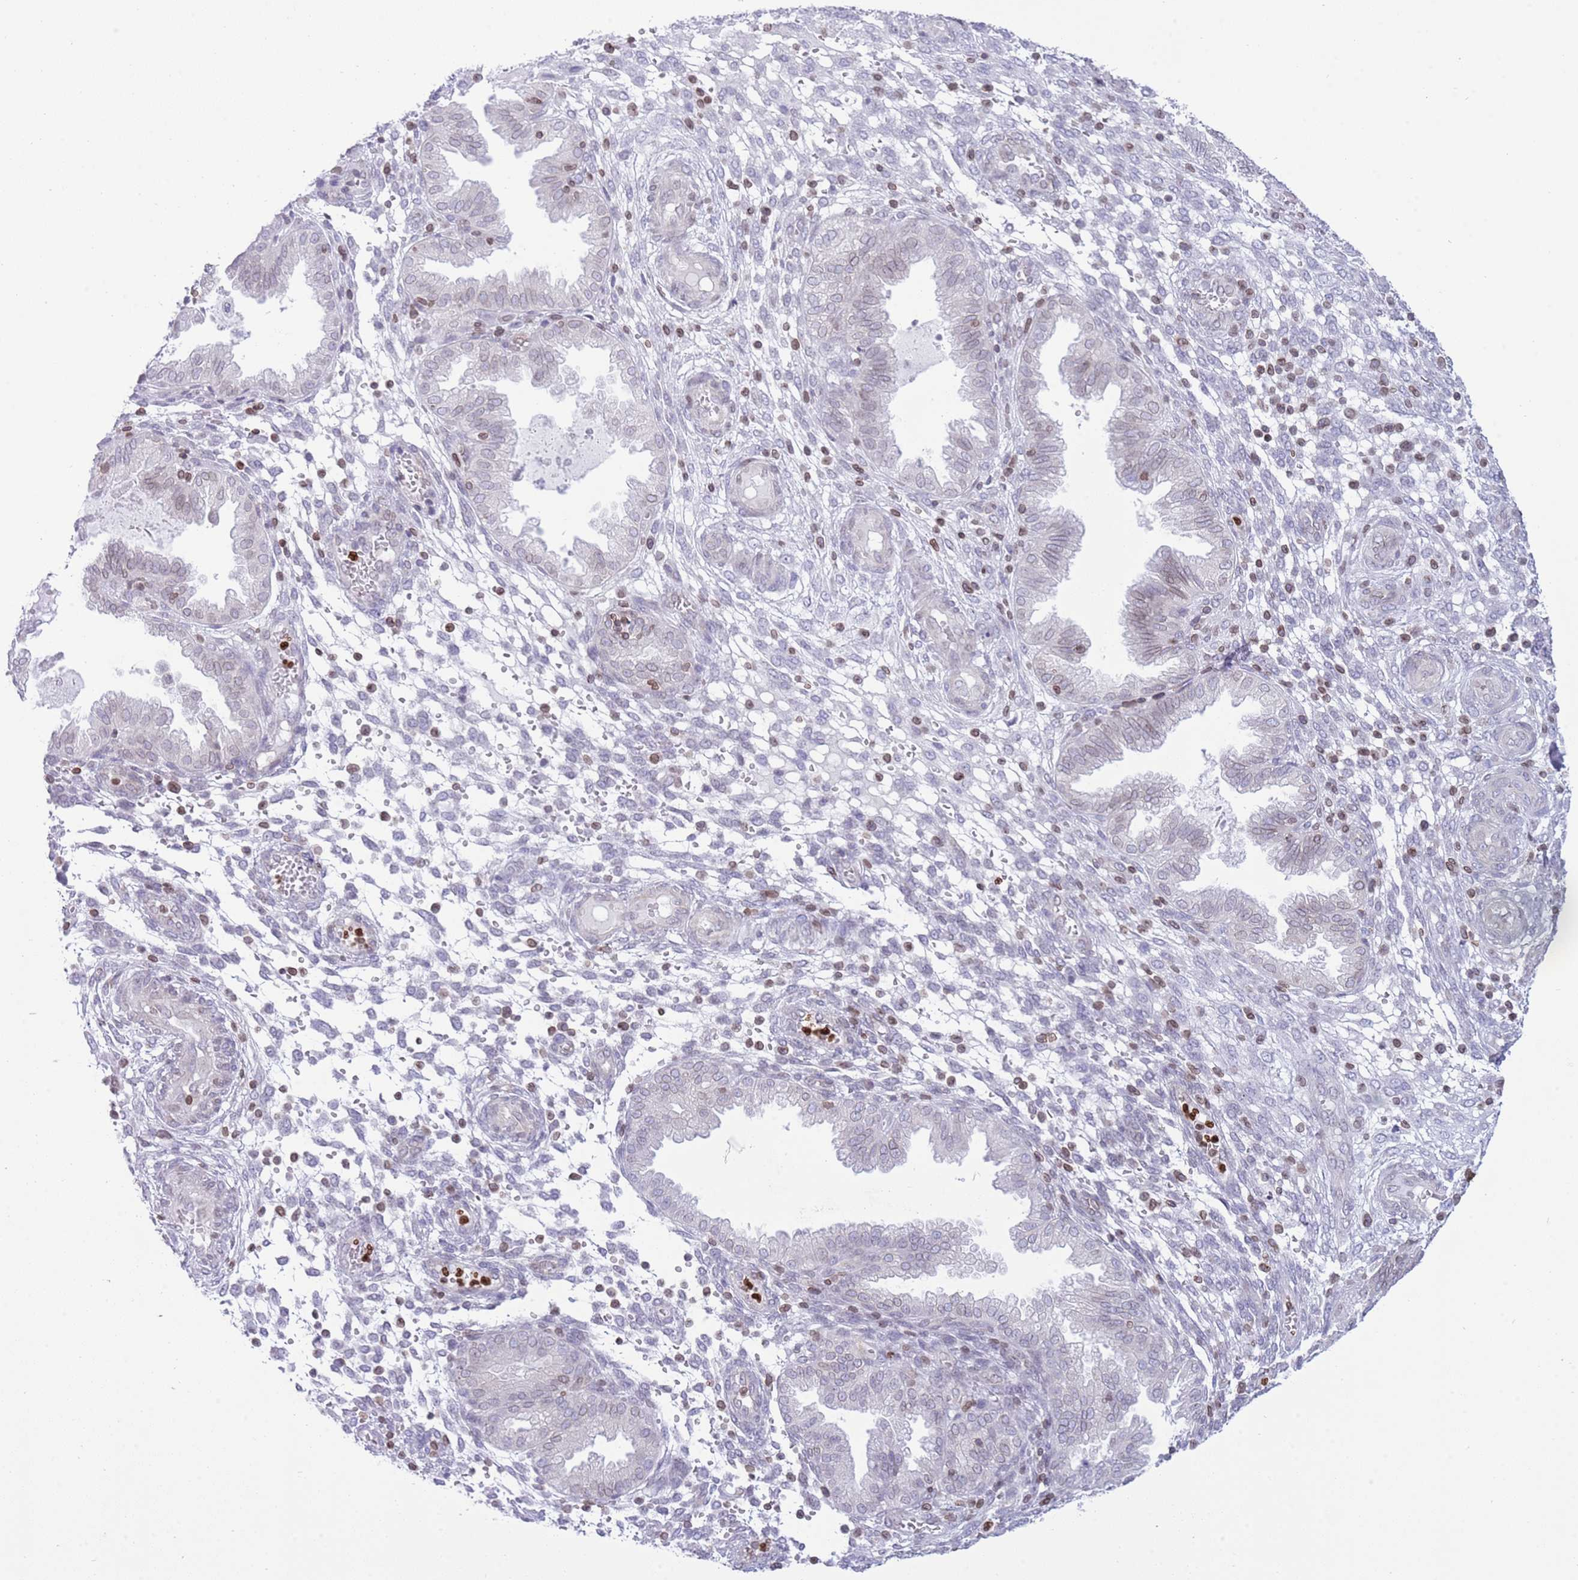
{"staining": {"intensity": "moderate", "quantity": "<25%", "location": "cytoplasmic/membranous,nuclear"}, "tissue": "endometrium", "cell_type": "Cells in endometrial stroma", "image_type": "normal", "snomed": [{"axis": "morphology", "description": "Normal tissue, NOS"}, {"axis": "topography", "description": "Endometrium"}], "caption": "Immunohistochemical staining of unremarkable human endometrium displays low levels of moderate cytoplasmic/membranous,nuclear positivity in about <25% of cells in endometrial stroma.", "gene": "LBR", "patient": {"sex": "female", "age": 33}}